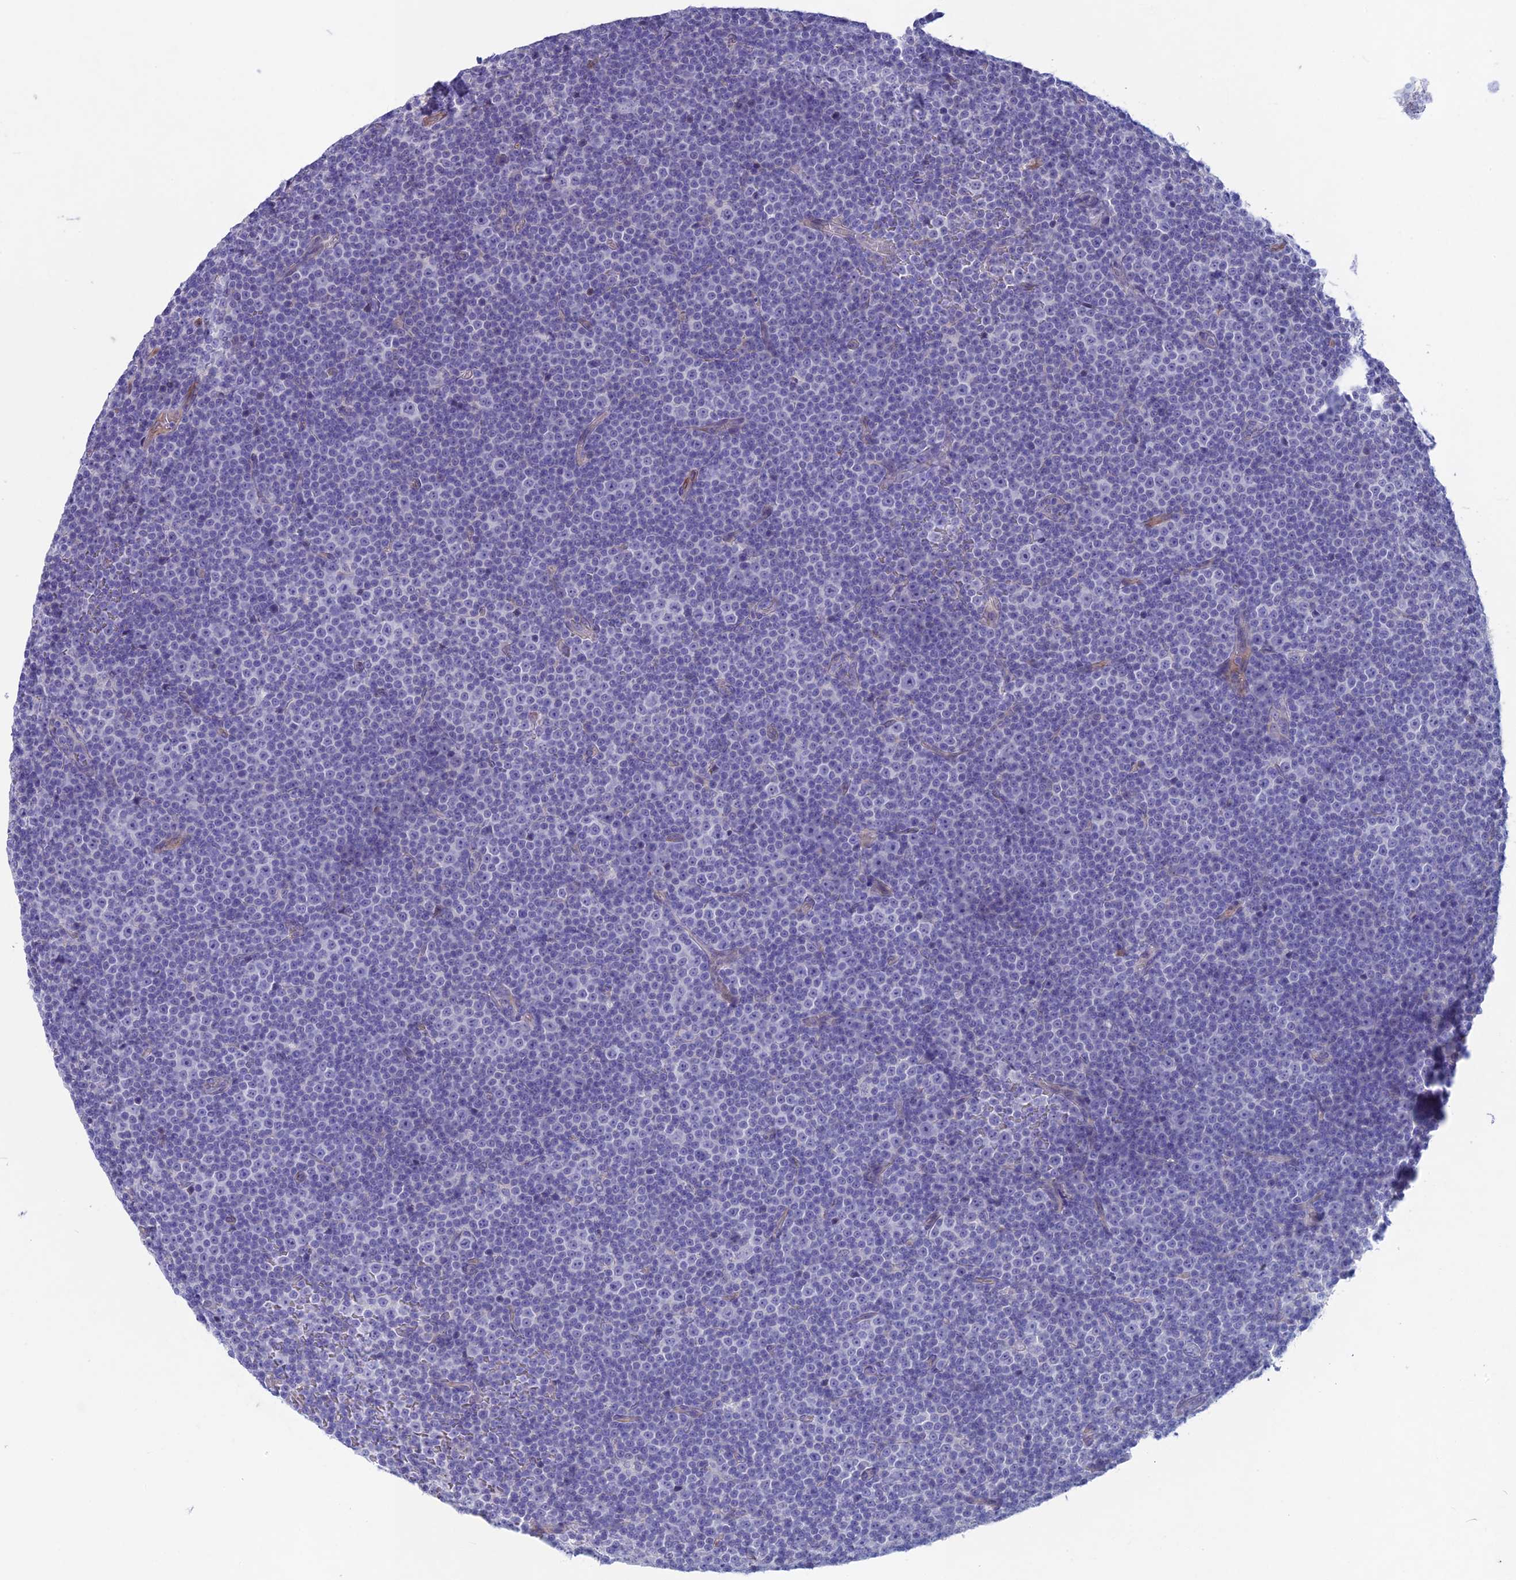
{"staining": {"intensity": "negative", "quantity": "none", "location": "none"}, "tissue": "lymphoma", "cell_type": "Tumor cells", "image_type": "cancer", "snomed": [{"axis": "morphology", "description": "Malignant lymphoma, non-Hodgkin's type, Low grade"}, {"axis": "topography", "description": "Lymph node"}], "caption": "The photomicrograph displays no staining of tumor cells in low-grade malignant lymphoma, non-Hodgkin's type.", "gene": "SNAP91", "patient": {"sex": "female", "age": 67}}